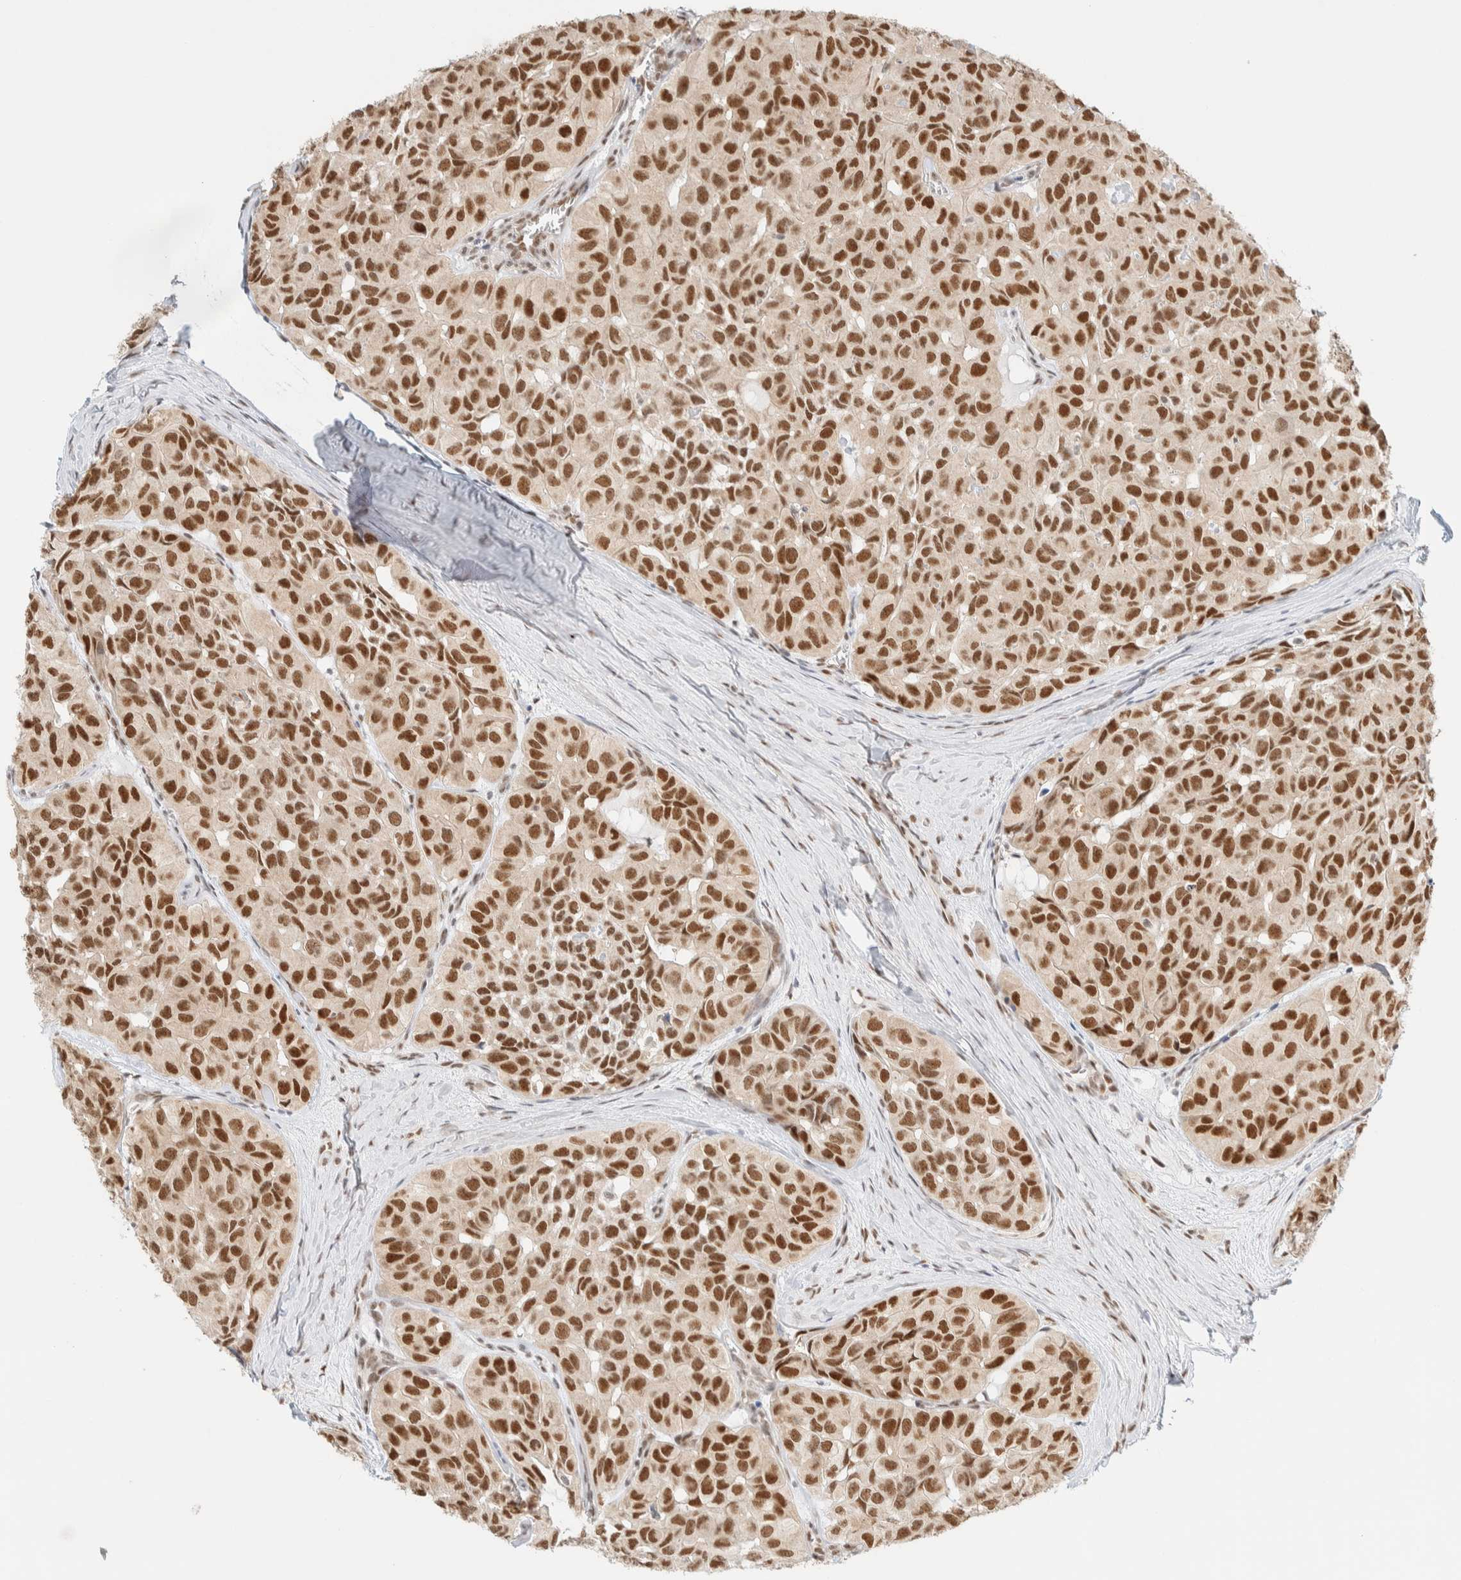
{"staining": {"intensity": "strong", "quantity": ">75%", "location": "nuclear"}, "tissue": "head and neck cancer", "cell_type": "Tumor cells", "image_type": "cancer", "snomed": [{"axis": "morphology", "description": "Adenocarcinoma, NOS"}, {"axis": "topography", "description": "Salivary gland, NOS"}, {"axis": "topography", "description": "Head-Neck"}], "caption": "The immunohistochemical stain labels strong nuclear staining in tumor cells of head and neck adenocarcinoma tissue.", "gene": "PYGO2", "patient": {"sex": "female", "age": 76}}